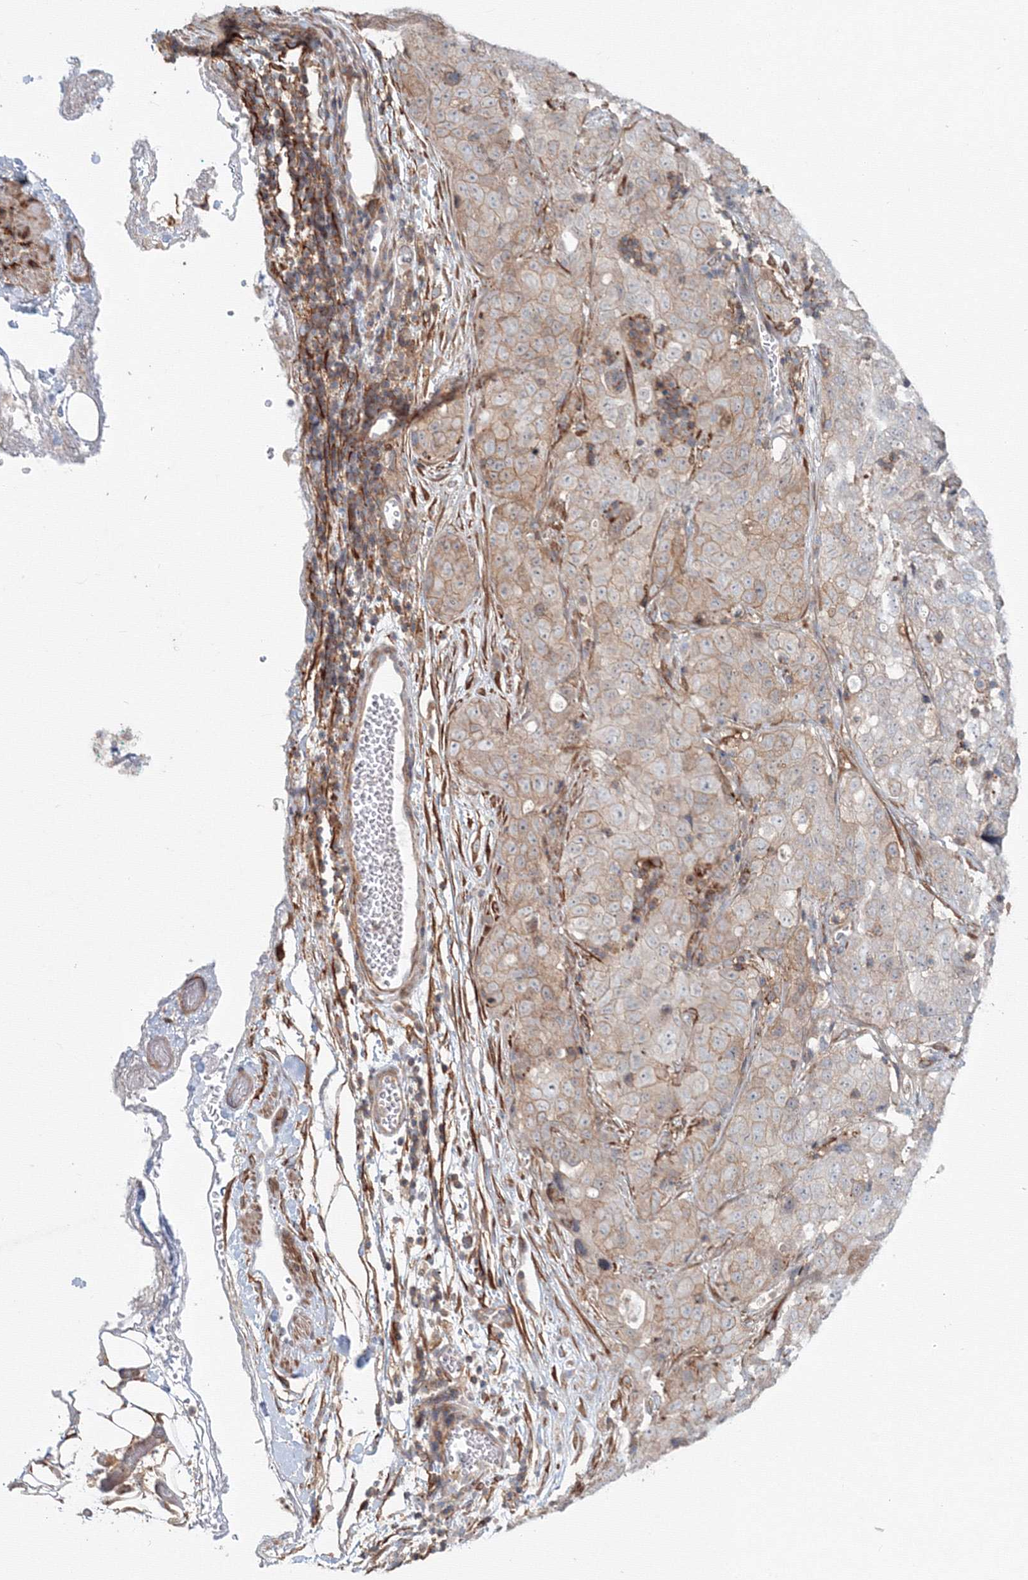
{"staining": {"intensity": "weak", "quantity": "<25%", "location": "cytoplasmic/membranous"}, "tissue": "stomach cancer", "cell_type": "Tumor cells", "image_type": "cancer", "snomed": [{"axis": "morphology", "description": "Normal tissue, NOS"}, {"axis": "morphology", "description": "Adenocarcinoma, NOS"}, {"axis": "topography", "description": "Lymph node"}, {"axis": "topography", "description": "Stomach"}], "caption": "Tumor cells show no significant protein expression in stomach adenocarcinoma. (DAB (3,3'-diaminobenzidine) immunohistochemistry (IHC) visualized using brightfield microscopy, high magnification).", "gene": "SH3PXD2A", "patient": {"sex": "male", "age": 48}}